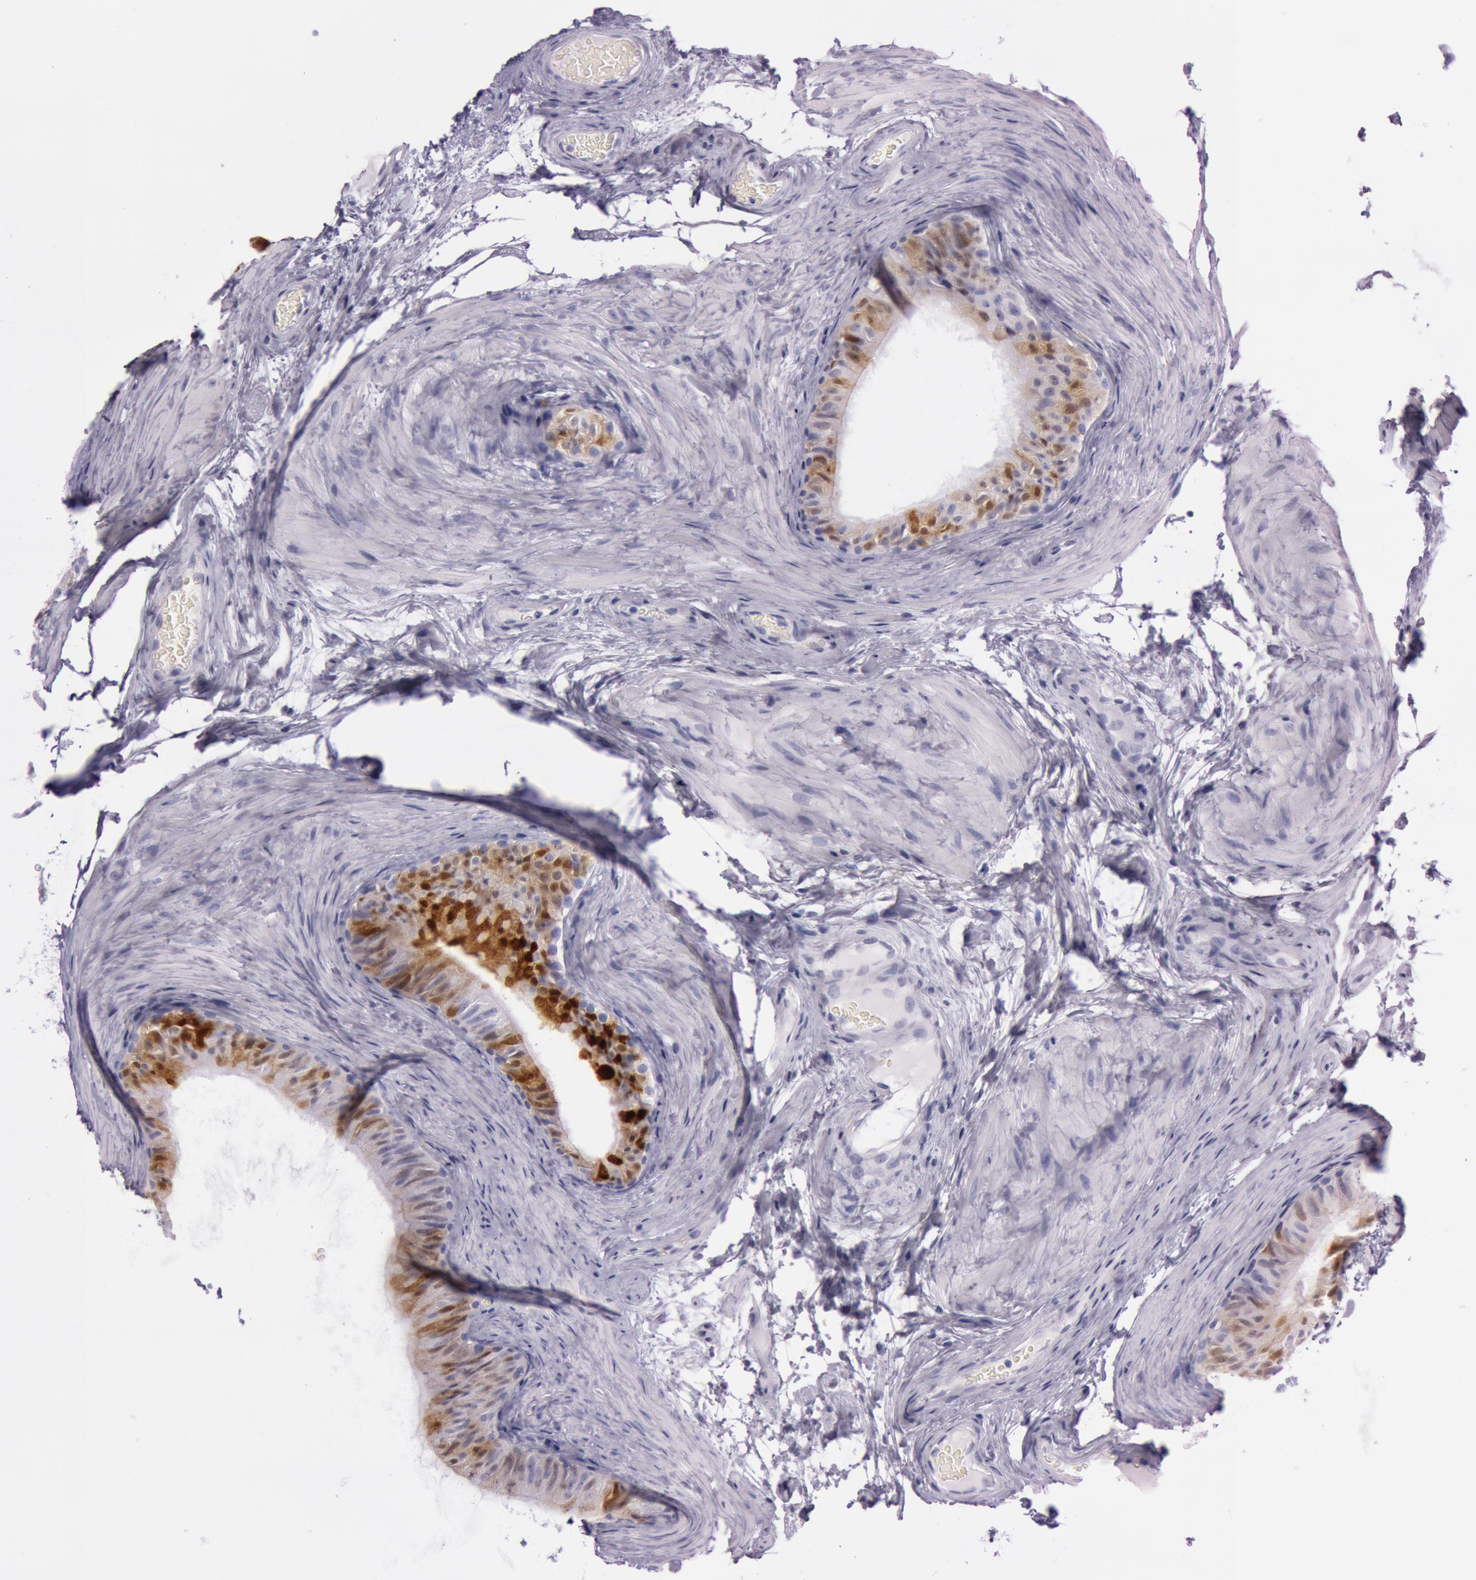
{"staining": {"intensity": "strong", "quantity": "25%-75%", "location": "cytoplasmic/membranous,nuclear"}, "tissue": "epididymis", "cell_type": "Glandular cells", "image_type": "normal", "snomed": [{"axis": "morphology", "description": "Normal tissue, NOS"}, {"axis": "topography", "description": "Testis"}, {"axis": "topography", "description": "Epididymis"}], "caption": "Immunohistochemistry (IHC) staining of unremarkable epididymis, which demonstrates high levels of strong cytoplasmic/membranous,nuclear expression in about 25%-75% of glandular cells indicating strong cytoplasmic/membranous,nuclear protein expression. The staining was performed using DAB (brown) for protein detection and nuclei were counterstained in hematoxylin (blue).", "gene": "S100A7", "patient": {"sex": "male", "age": 36}}